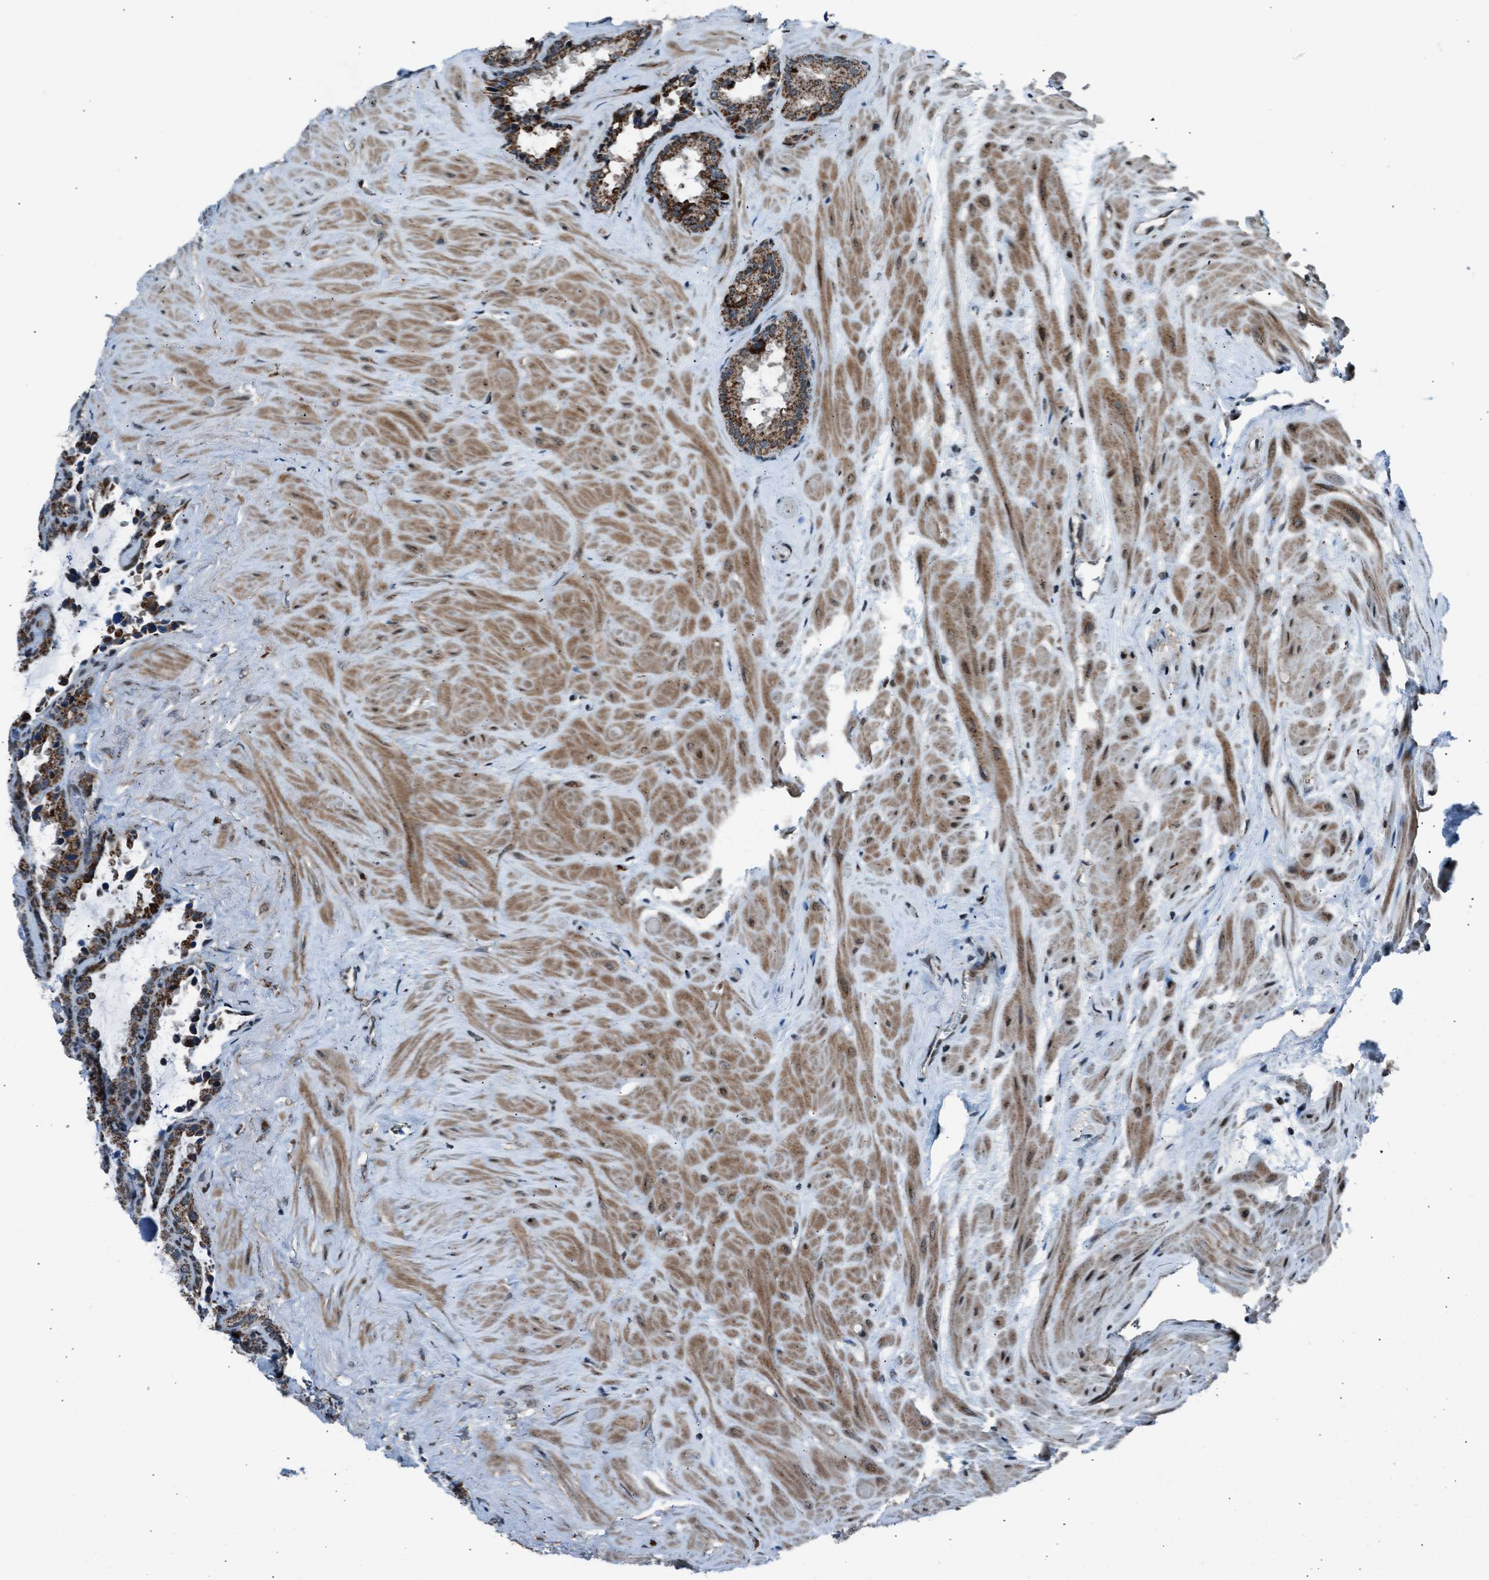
{"staining": {"intensity": "moderate", "quantity": ">75%", "location": "cytoplasmic/membranous"}, "tissue": "seminal vesicle", "cell_type": "Glandular cells", "image_type": "normal", "snomed": [{"axis": "morphology", "description": "Normal tissue, NOS"}, {"axis": "topography", "description": "Seminal veicle"}], "caption": "Unremarkable seminal vesicle reveals moderate cytoplasmic/membranous positivity in about >75% of glandular cells.", "gene": "MORC3", "patient": {"sex": "male", "age": 46}}